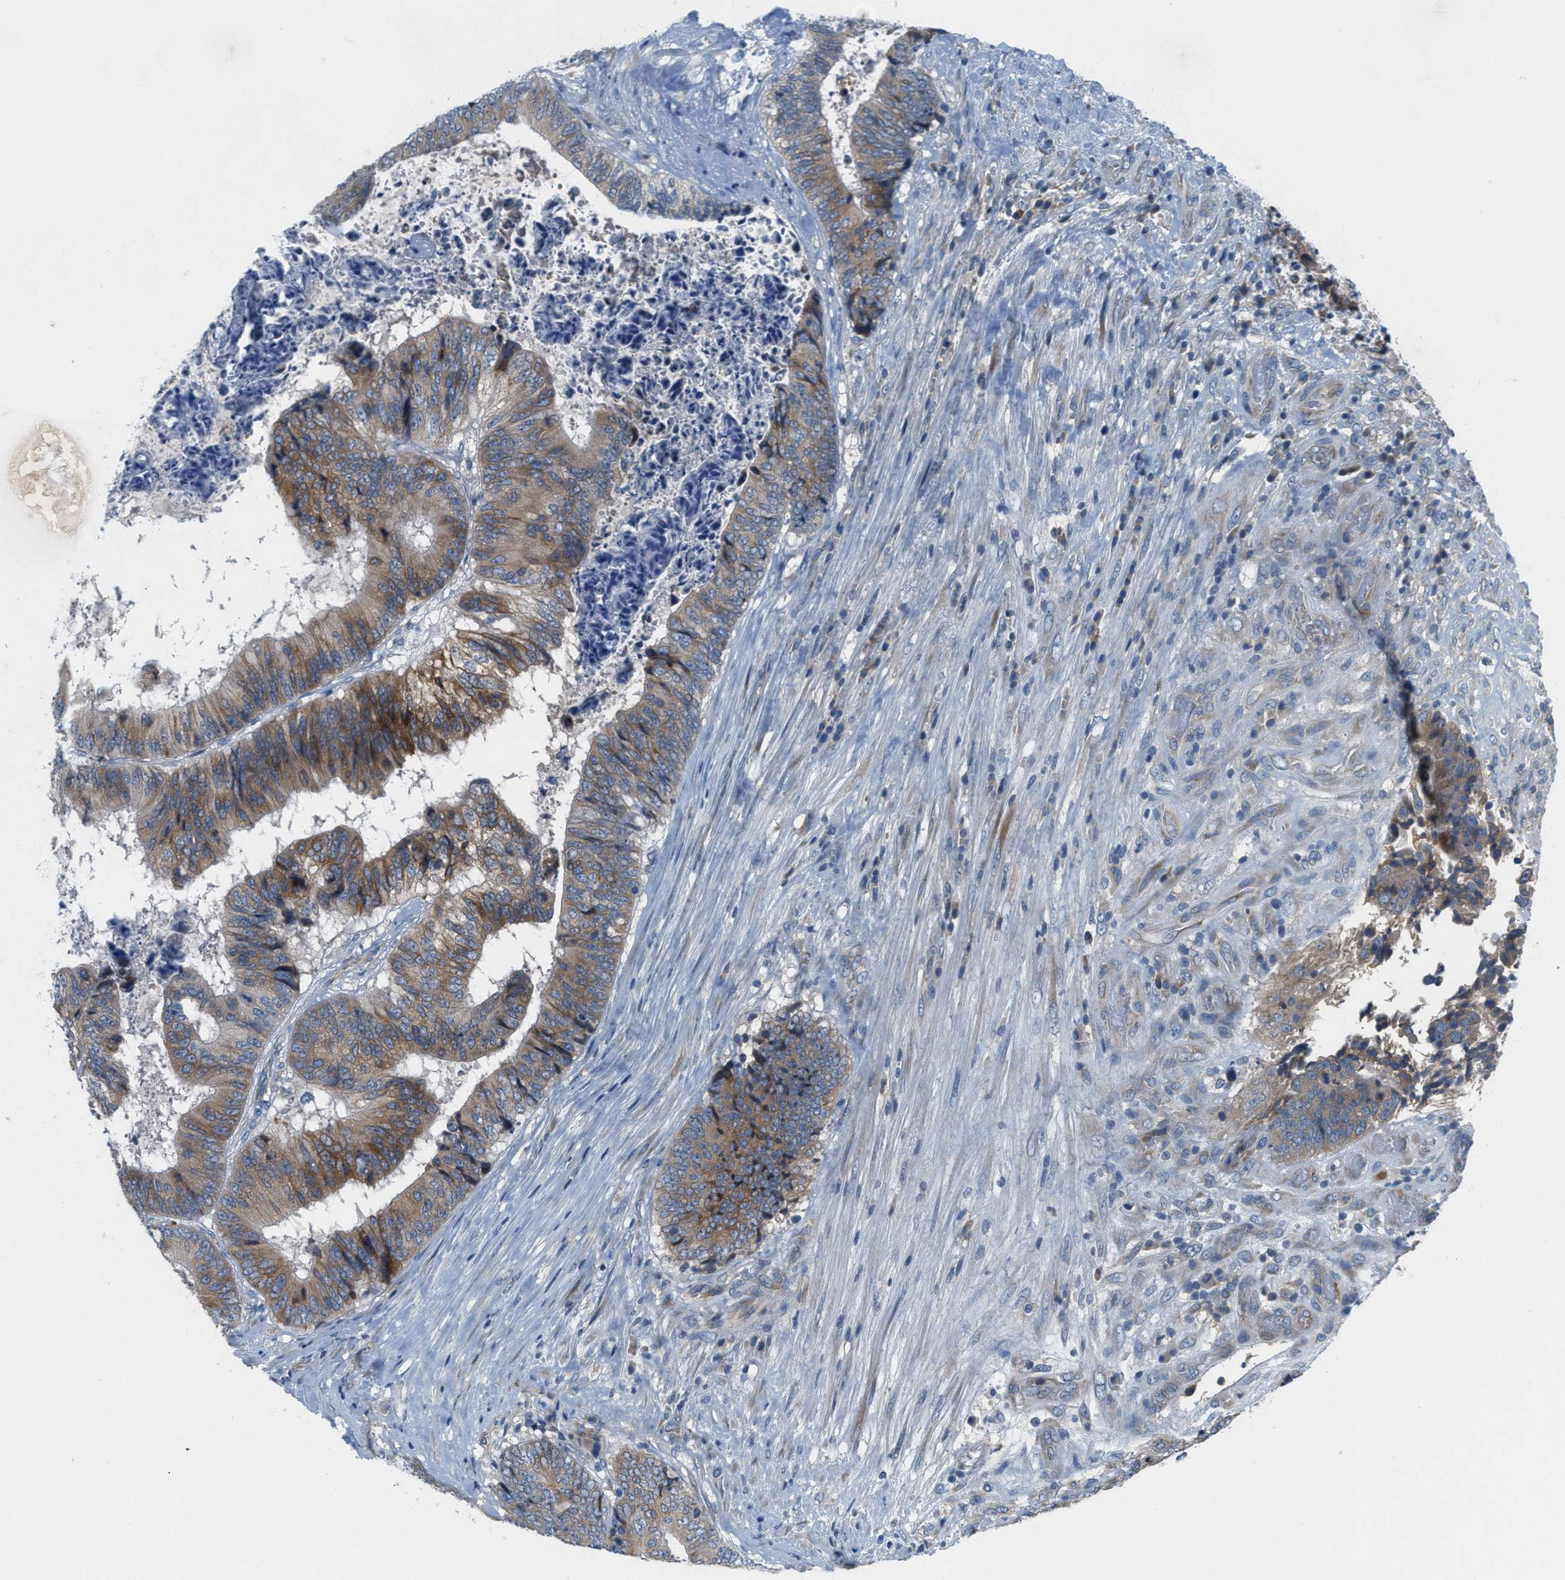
{"staining": {"intensity": "moderate", "quantity": "25%-75%", "location": "cytoplasmic/membranous"}, "tissue": "colorectal cancer", "cell_type": "Tumor cells", "image_type": "cancer", "snomed": [{"axis": "morphology", "description": "Adenocarcinoma, NOS"}, {"axis": "topography", "description": "Rectum"}], "caption": "Colorectal adenocarcinoma tissue displays moderate cytoplasmic/membranous positivity in about 25%-75% of tumor cells", "gene": "PGR", "patient": {"sex": "male", "age": 72}}